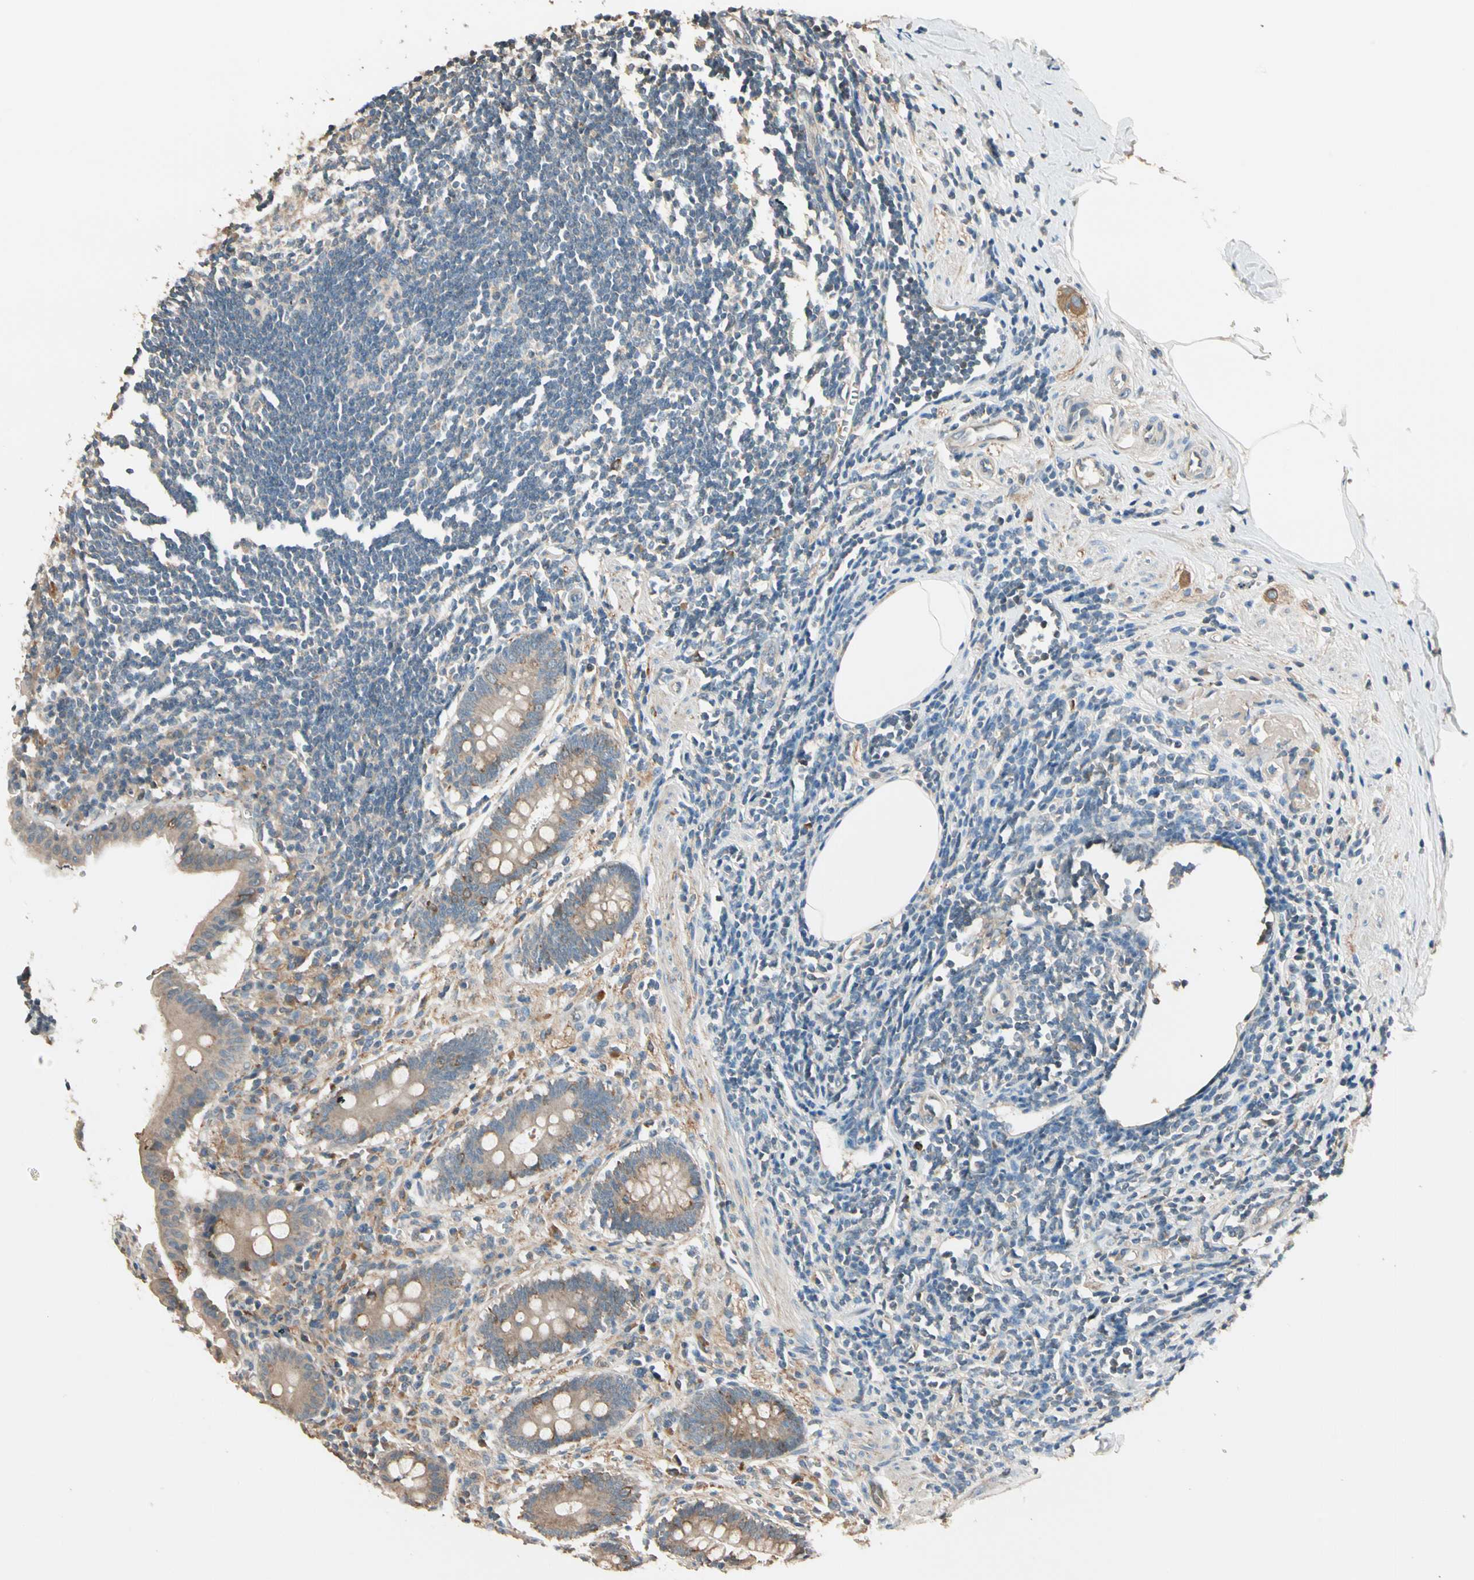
{"staining": {"intensity": "moderate", "quantity": ">75%", "location": "cytoplasmic/membranous"}, "tissue": "appendix", "cell_type": "Glandular cells", "image_type": "normal", "snomed": [{"axis": "morphology", "description": "Normal tissue, NOS"}, {"axis": "topography", "description": "Appendix"}], "caption": "A micrograph of human appendix stained for a protein shows moderate cytoplasmic/membranous brown staining in glandular cells.", "gene": "TNFRSF21", "patient": {"sex": "female", "age": 50}}